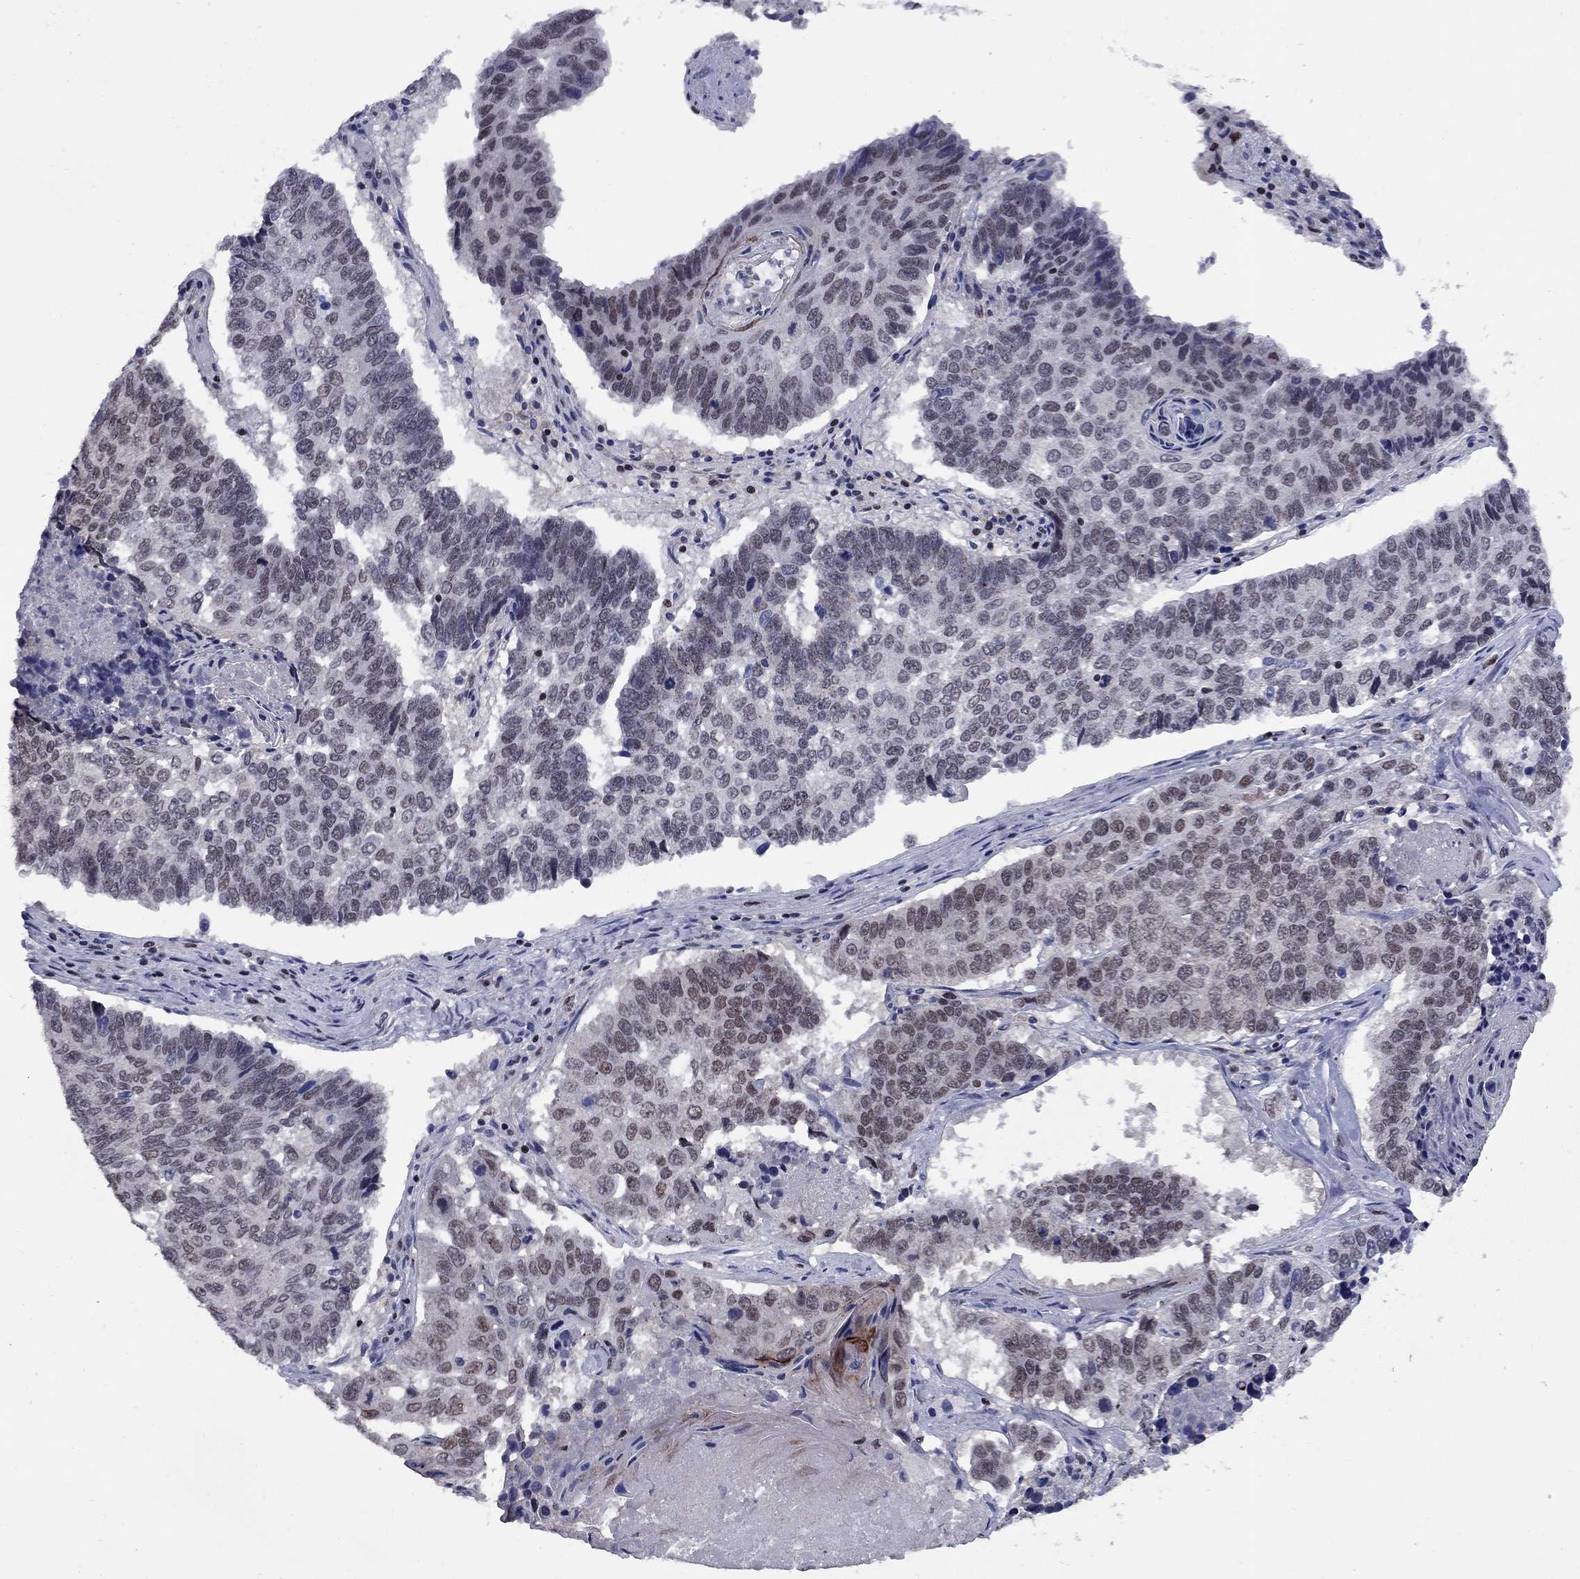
{"staining": {"intensity": "weak", "quantity": "25%-75%", "location": "nuclear"}, "tissue": "lung cancer", "cell_type": "Tumor cells", "image_type": "cancer", "snomed": [{"axis": "morphology", "description": "Squamous cell carcinoma, NOS"}, {"axis": "topography", "description": "Lung"}], "caption": "Tumor cells demonstrate weak nuclear expression in about 25%-75% of cells in lung cancer (squamous cell carcinoma).", "gene": "TAF9", "patient": {"sex": "male", "age": 73}}